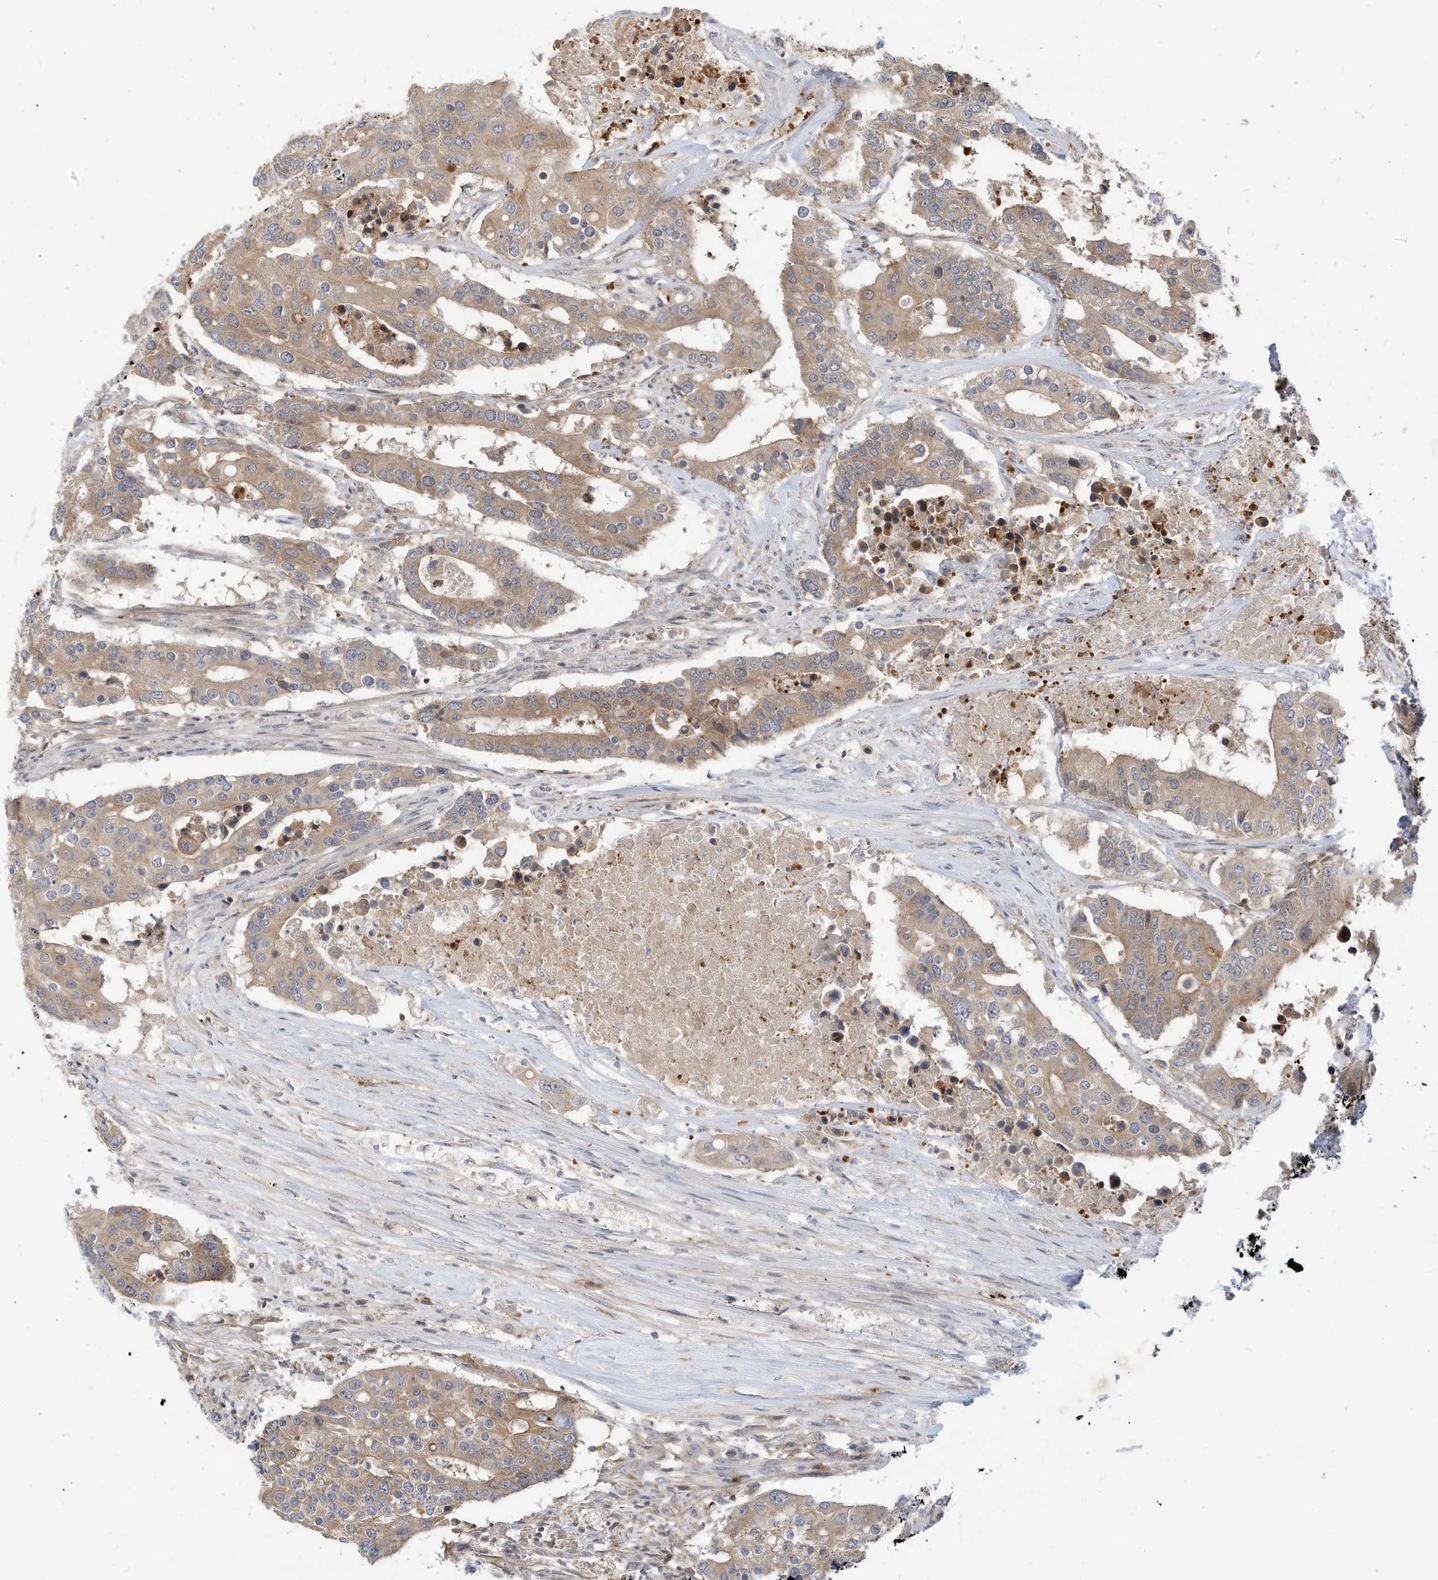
{"staining": {"intensity": "moderate", "quantity": ">75%", "location": "cytoplasmic/membranous"}, "tissue": "colorectal cancer", "cell_type": "Tumor cells", "image_type": "cancer", "snomed": [{"axis": "morphology", "description": "Adenocarcinoma, NOS"}, {"axis": "topography", "description": "Colon"}], "caption": "Protein staining of adenocarcinoma (colorectal) tissue reveals moderate cytoplasmic/membranous expression in approximately >75% of tumor cells.", "gene": "OFD1", "patient": {"sex": "male", "age": 77}}